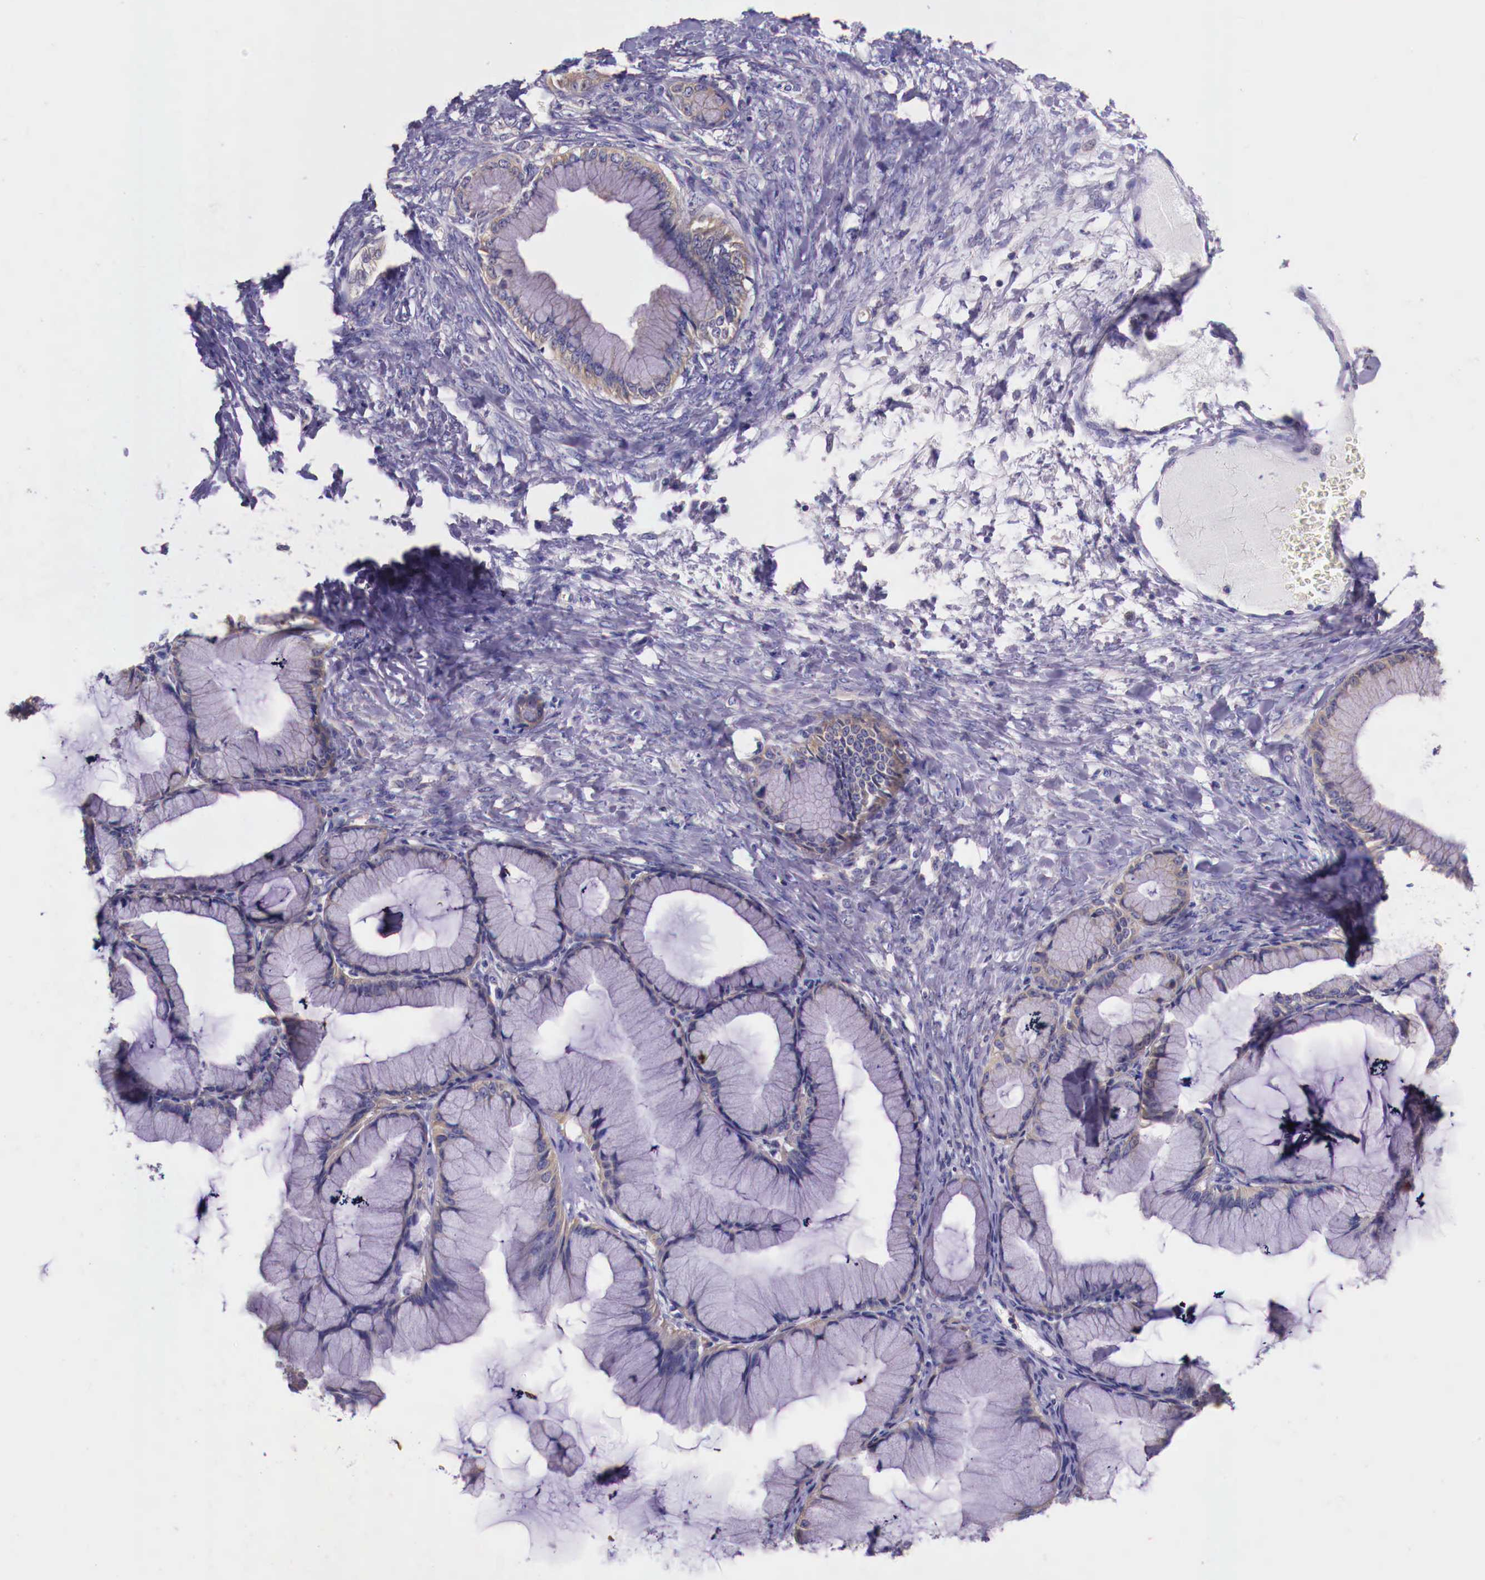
{"staining": {"intensity": "weak", "quantity": "<25%", "location": "cytoplasmic/membranous"}, "tissue": "ovarian cancer", "cell_type": "Tumor cells", "image_type": "cancer", "snomed": [{"axis": "morphology", "description": "Cystadenocarcinoma, mucinous, NOS"}, {"axis": "topography", "description": "Ovary"}], "caption": "This micrograph is of ovarian cancer (mucinous cystadenocarcinoma) stained with IHC to label a protein in brown with the nuclei are counter-stained blue. There is no positivity in tumor cells.", "gene": "GRIPAP1", "patient": {"sex": "female", "age": 41}}